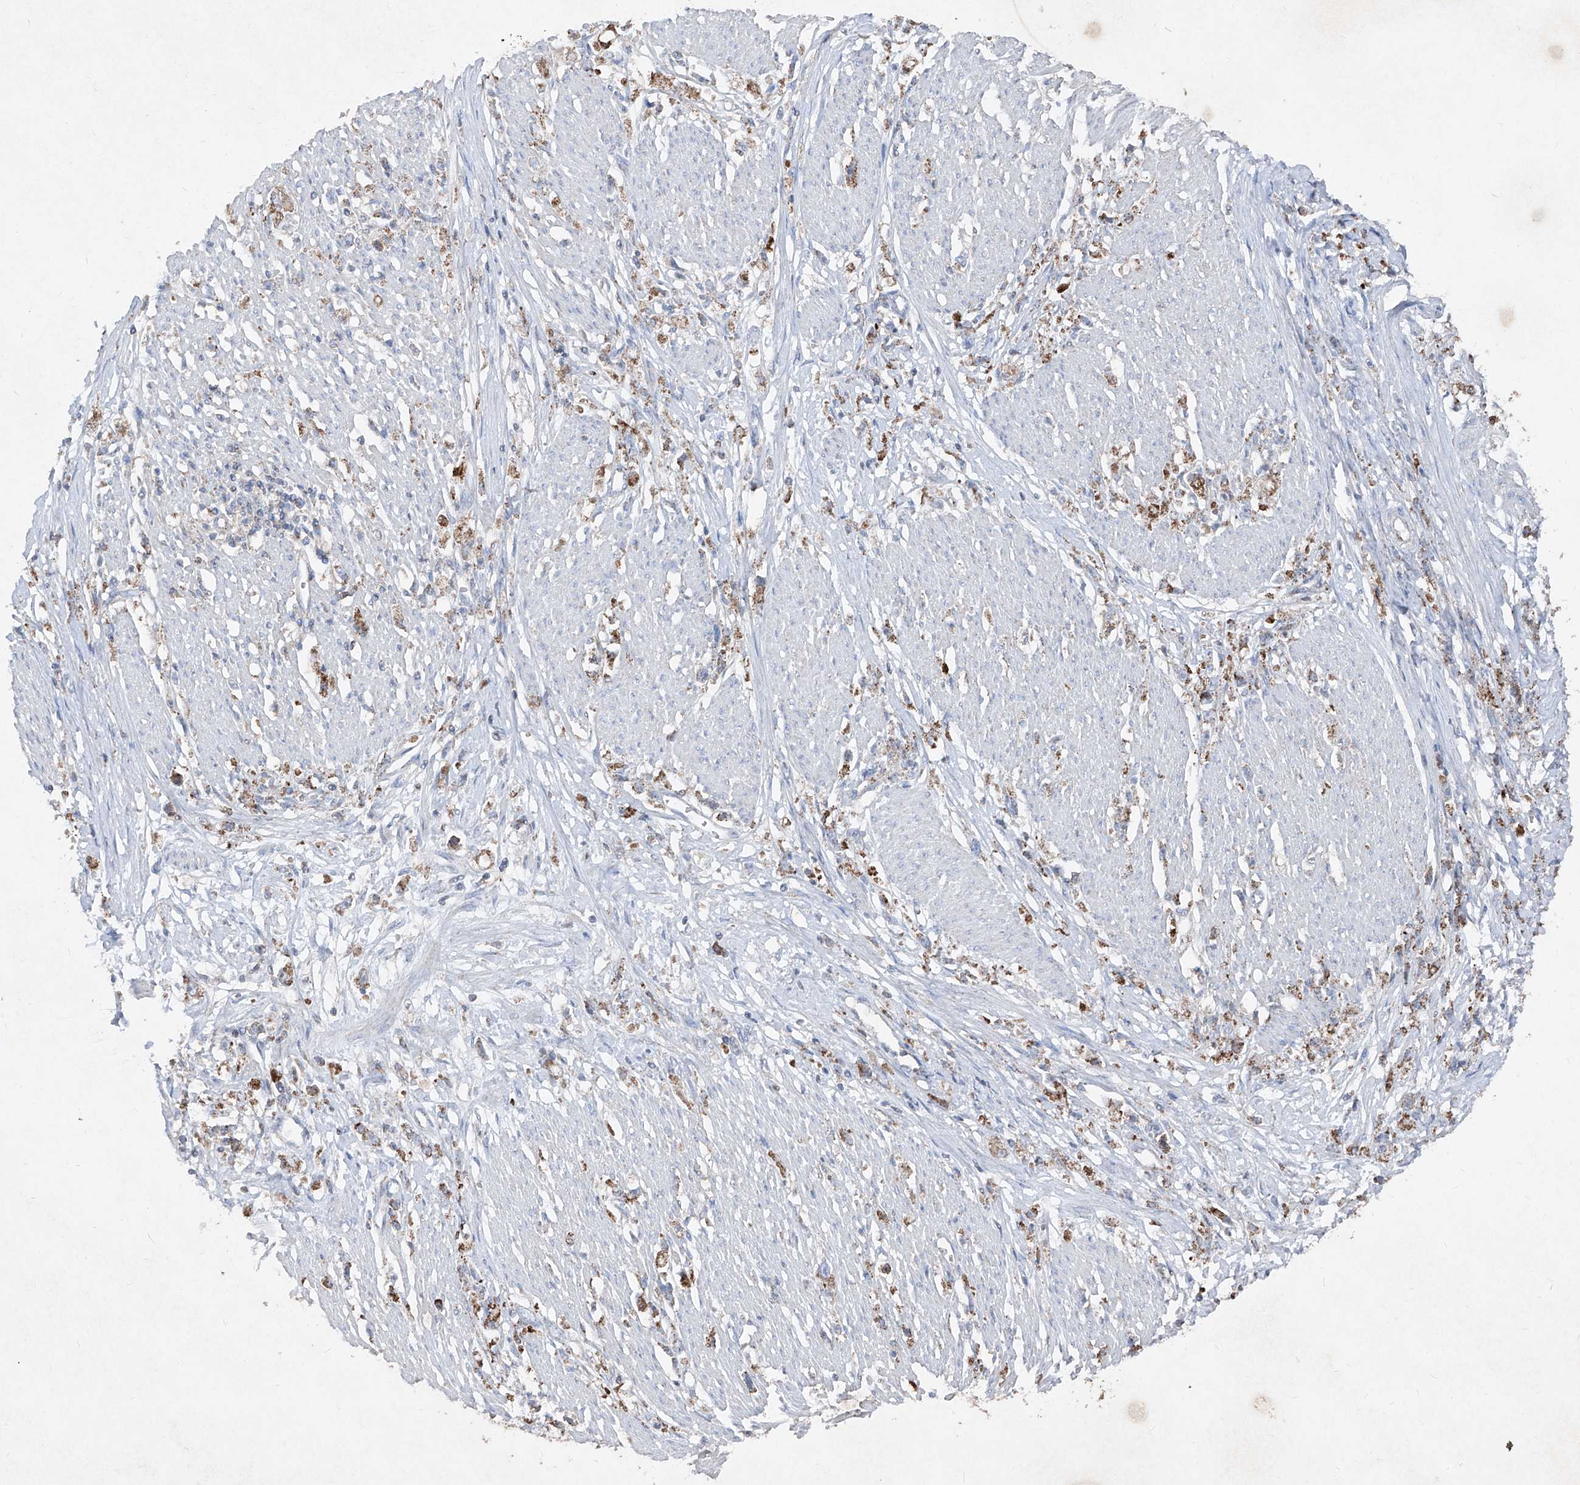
{"staining": {"intensity": "moderate", "quantity": ">75%", "location": "cytoplasmic/membranous"}, "tissue": "stomach cancer", "cell_type": "Tumor cells", "image_type": "cancer", "snomed": [{"axis": "morphology", "description": "Adenocarcinoma, NOS"}, {"axis": "topography", "description": "Stomach"}], "caption": "Human stomach cancer (adenocarcinoma) stained with a brown dye demonstrates moderate cytoplasmic/membranous positive staining in approximately >75% of tumor cells.", "gene": "ABCD3", "patient": {"sex": "female", "age": 59}}